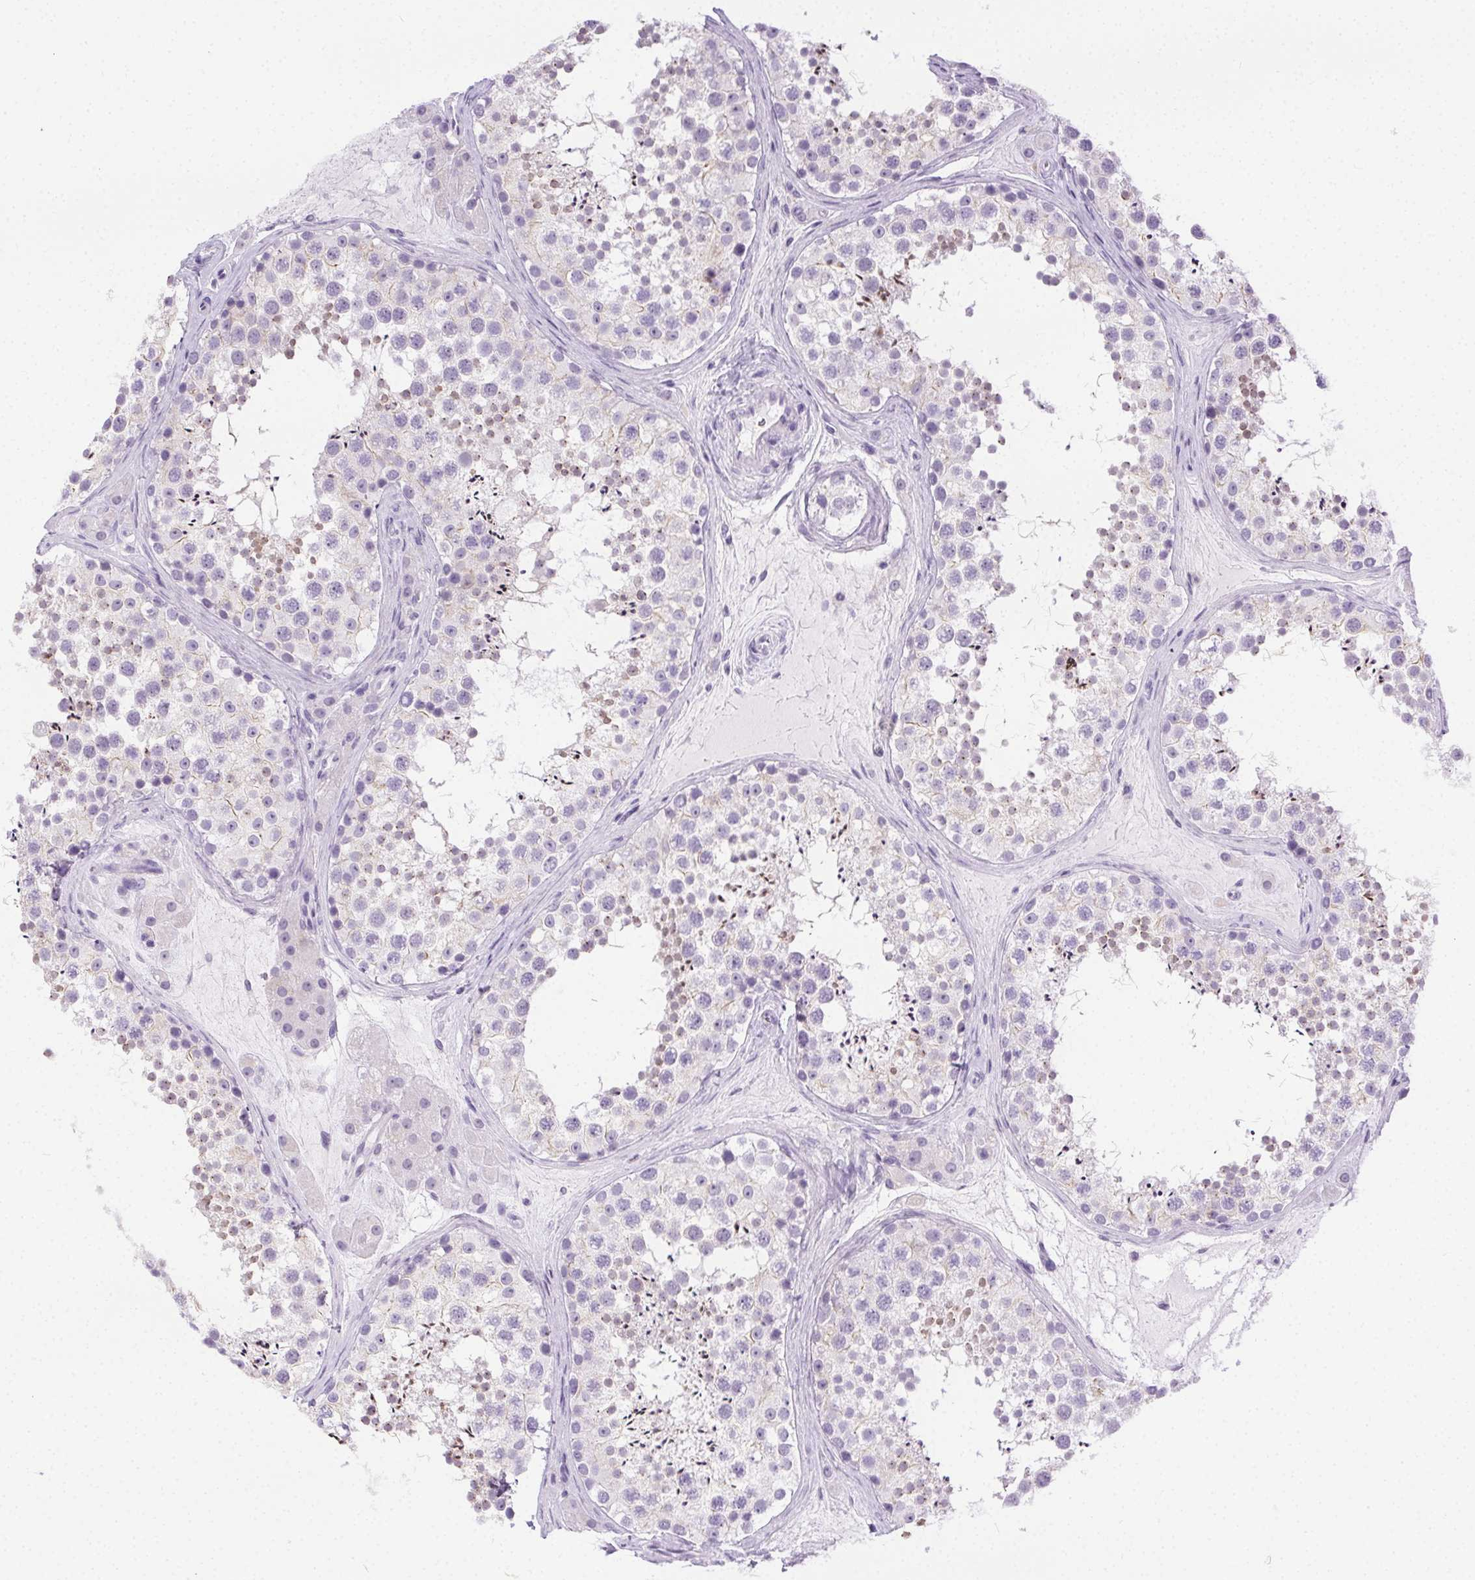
{"staining": {"intensity": "weak", "quantity": "<25%", "location": "cytoplasmic/membranous"}, "tissue": "testis", "cell_type": "Cells in seminiferous ducts", "image_type": "normal", "snomed": [{"axis": "morphology", "description": "Normal tissue, NOS"}, {"axis": "topography", "description": "Testis"}], "caption": "This photomicrograph is of unremarkable testis stained with IHC to label a protein in brown with the nuclei are counter-stained blue. There is no expression in cells in seminiferous ducts. Brightfield microscopy of immunohistochemistry stained with DAB (brown) and hematoxylin (blue), captured at high magnification.", "gene": "C20orf85", "patient": {"sex": "male", "age": 41}}